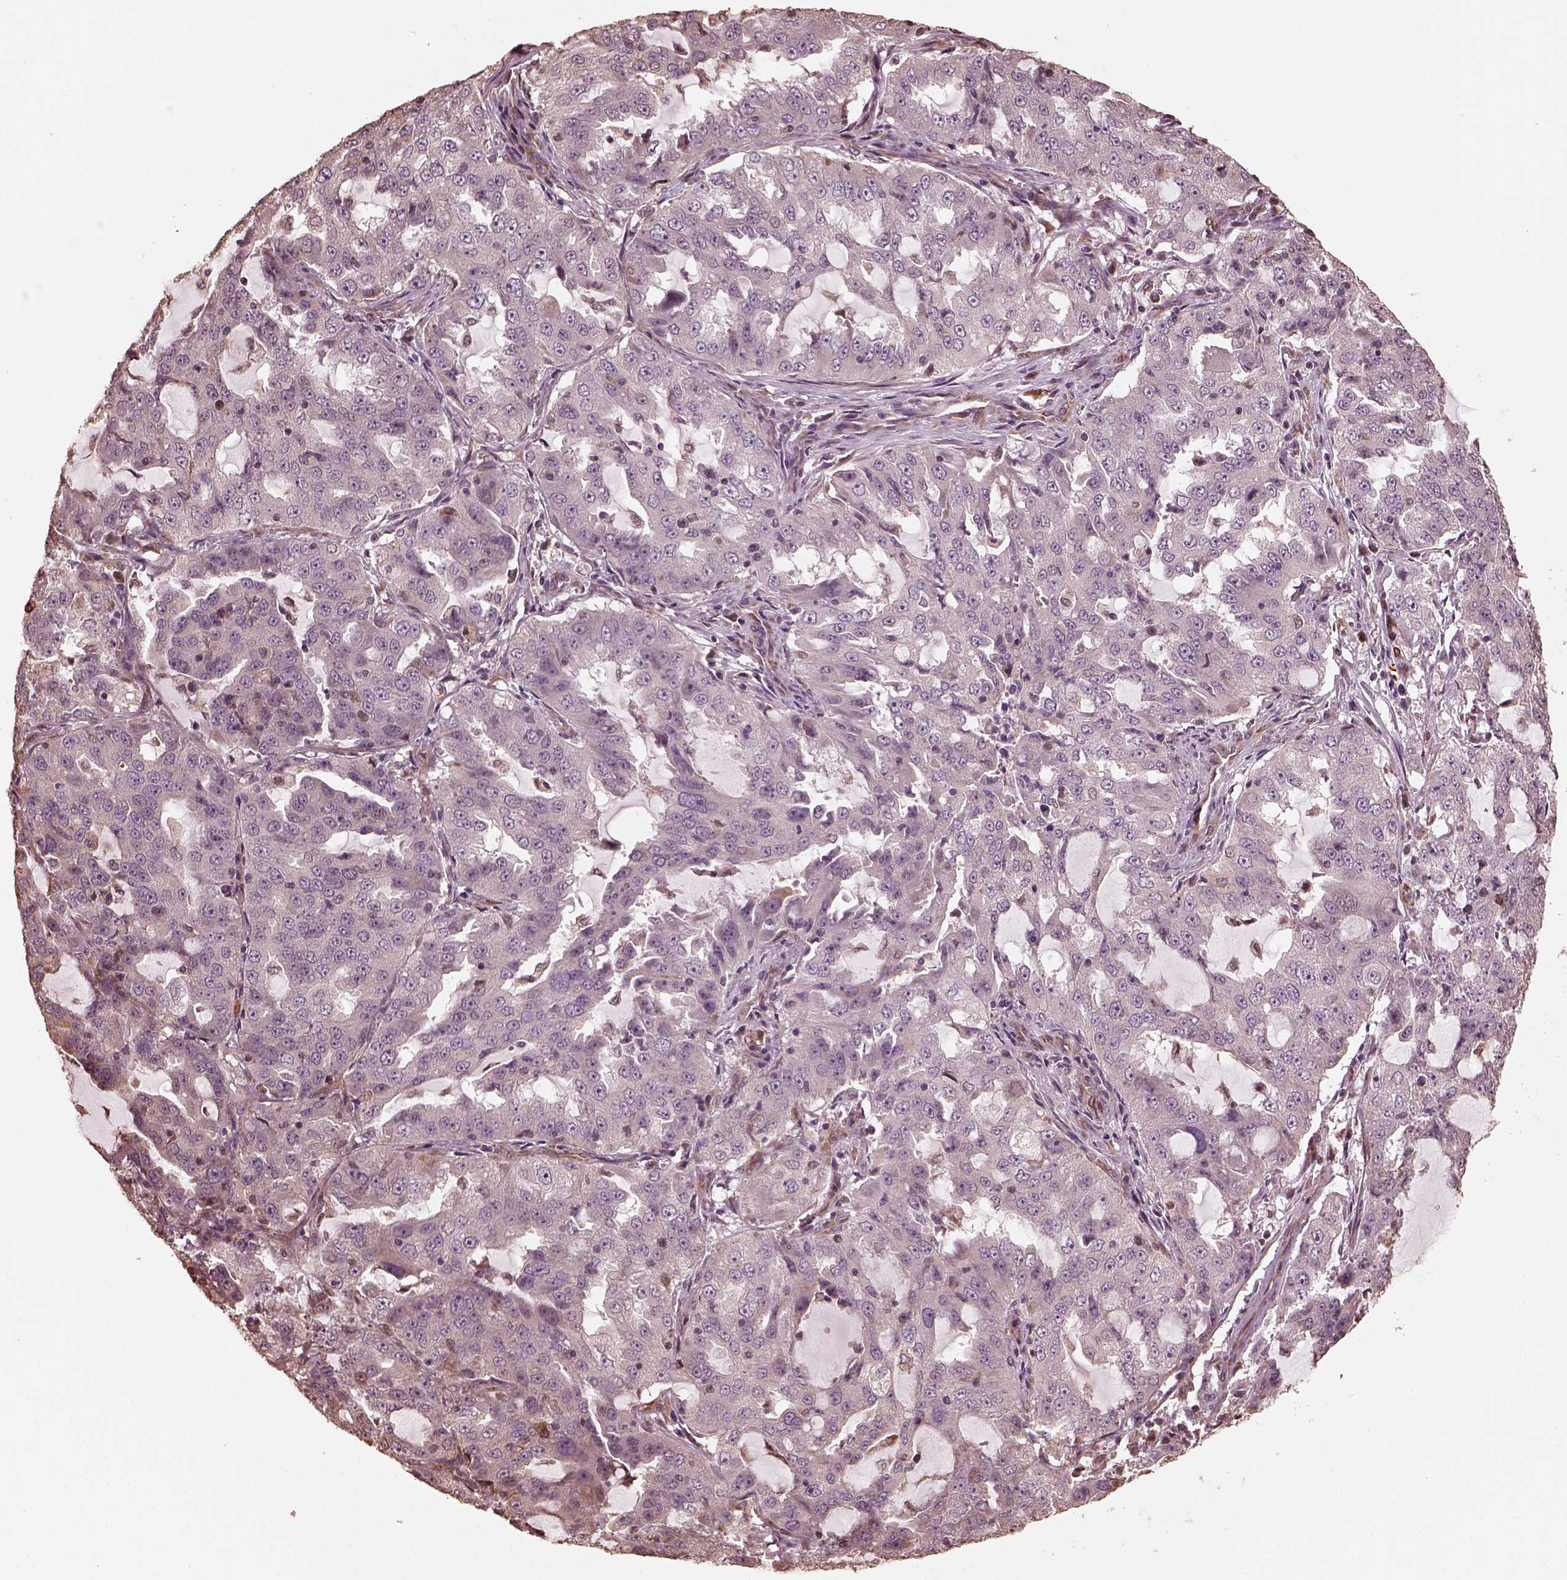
{"staining": {"intensity": "negative", "quantity": "none", "location": "none"}, "tissue": "lung cancer", "cell_type": "Tumor cells", "image_type": "cancer", "snomed": [{"axis": "morphology", "description": "Adenocarcinoma, NOS"}, {"axis": "topography", "description": "Lung"}], "caption": "A high-resolution image shows IHC staining of lung adenocarcinoma, which exhibits no significant positivity in tumor cells. Brightfield microscopy of immunohistochemistry (IHC) stained with DAB (3,3'-diaminobenzidine) (brown) and hematoxylin (blue), captured at high magnification.", "gene": "GTPBP1", "patient": {"sex": "female", "age": 61}}